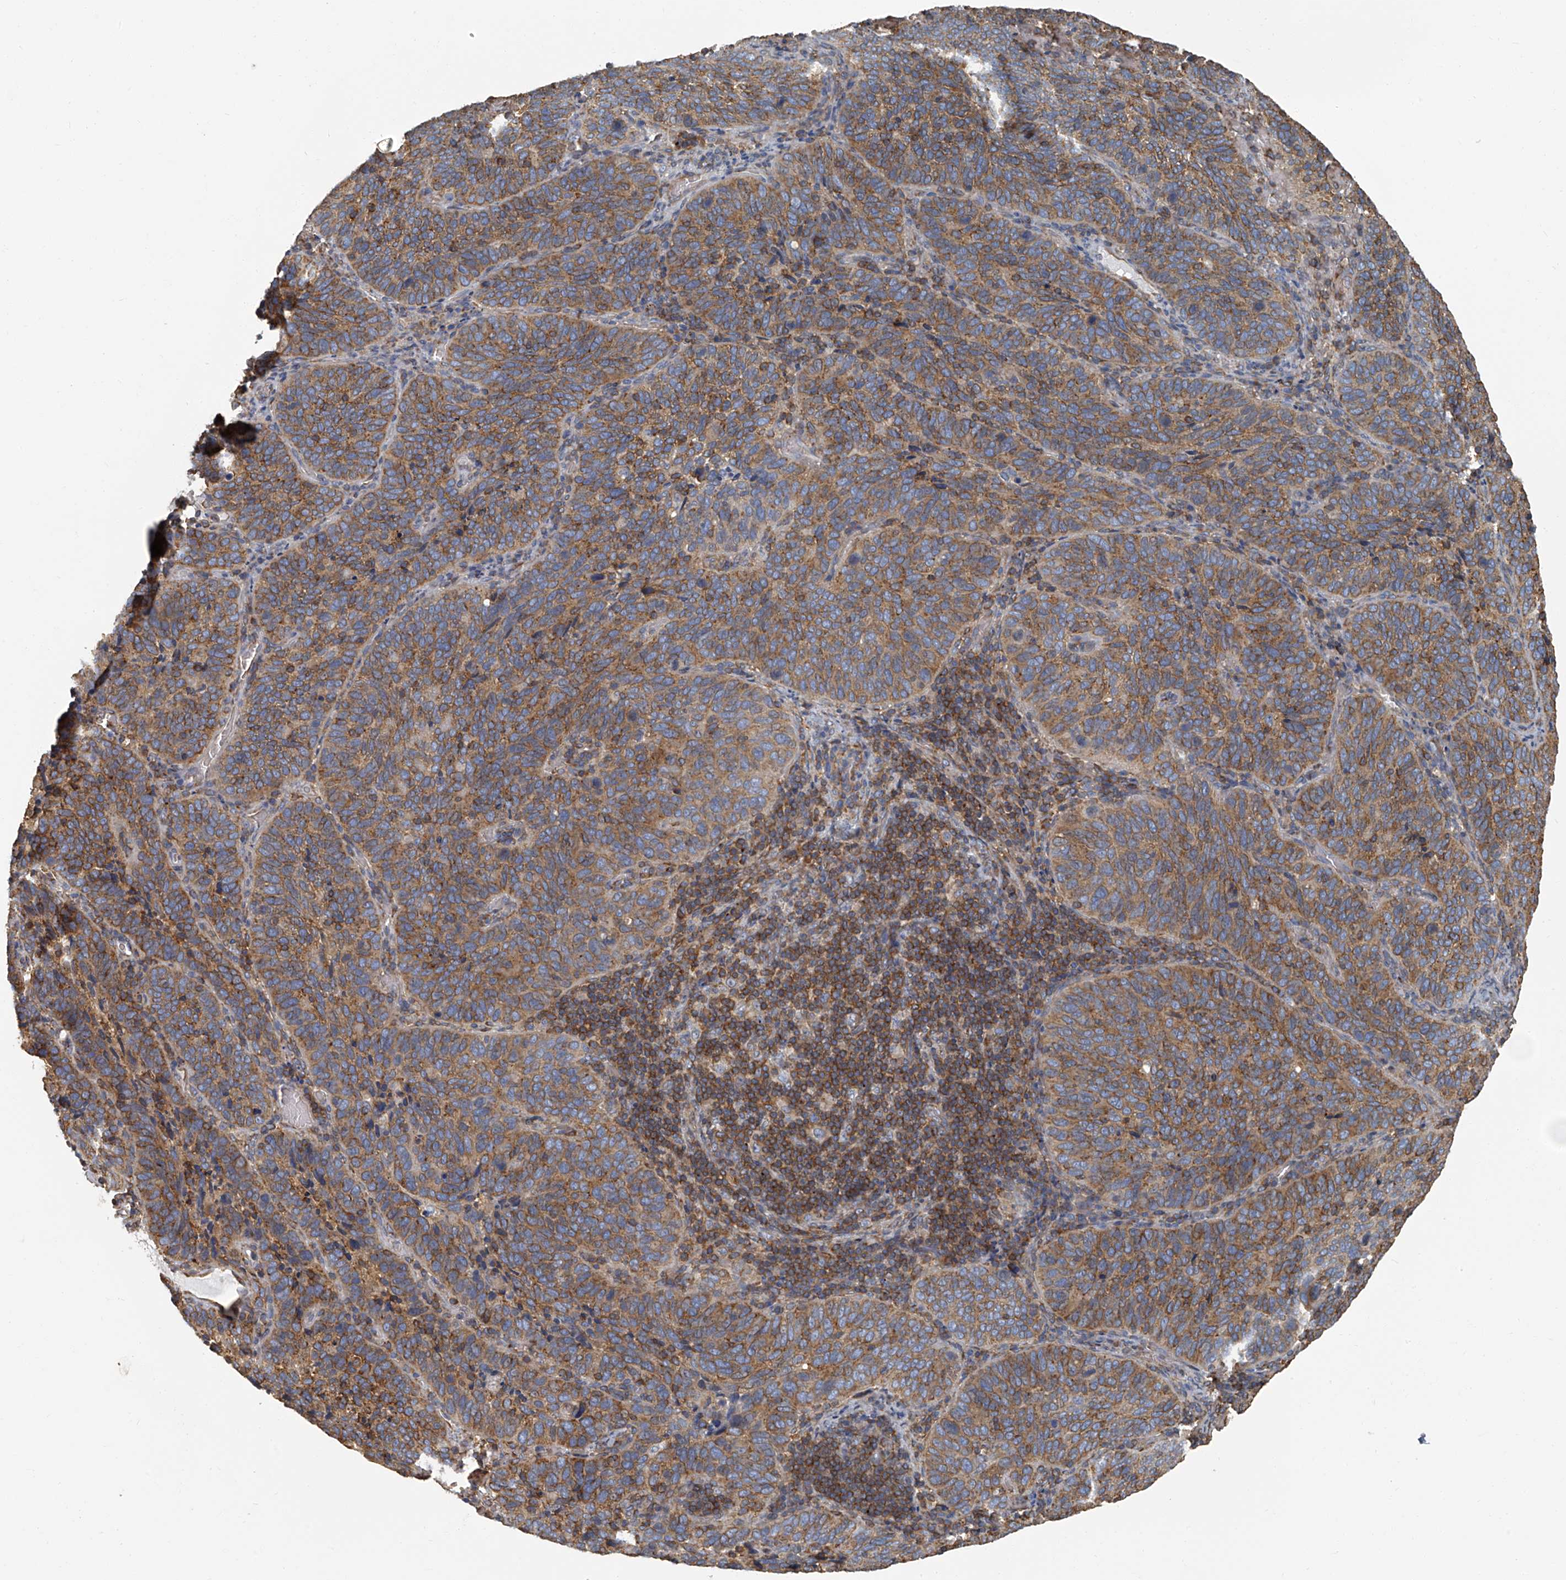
{"staining": {"intensity": "moderate", "quantity": ">75%", "location": "cytoplasmic/membranous"}, "tissue": "cervical cancer", "cell_type": "Tumor cells", "image_type": "cancer", "snomed": [{"axis": "morphology", "description": "Squamous cell carcinoma, NOS"}, {"axis": "topography", "description": "Cervix"}], "caption": "Squamous cell carcinoma (cervical) tissue reveals moderate cytoplasmic/membranous expression in about >75% of tumor cells, visualized by immunohistochemistry. Using DAB (brown) and hematoxylin (blue) stains, captured at high magnification using brightfield microscopy.", "gene": "SEPTIN7", "patient": {"sex": "female", "age": 60}}